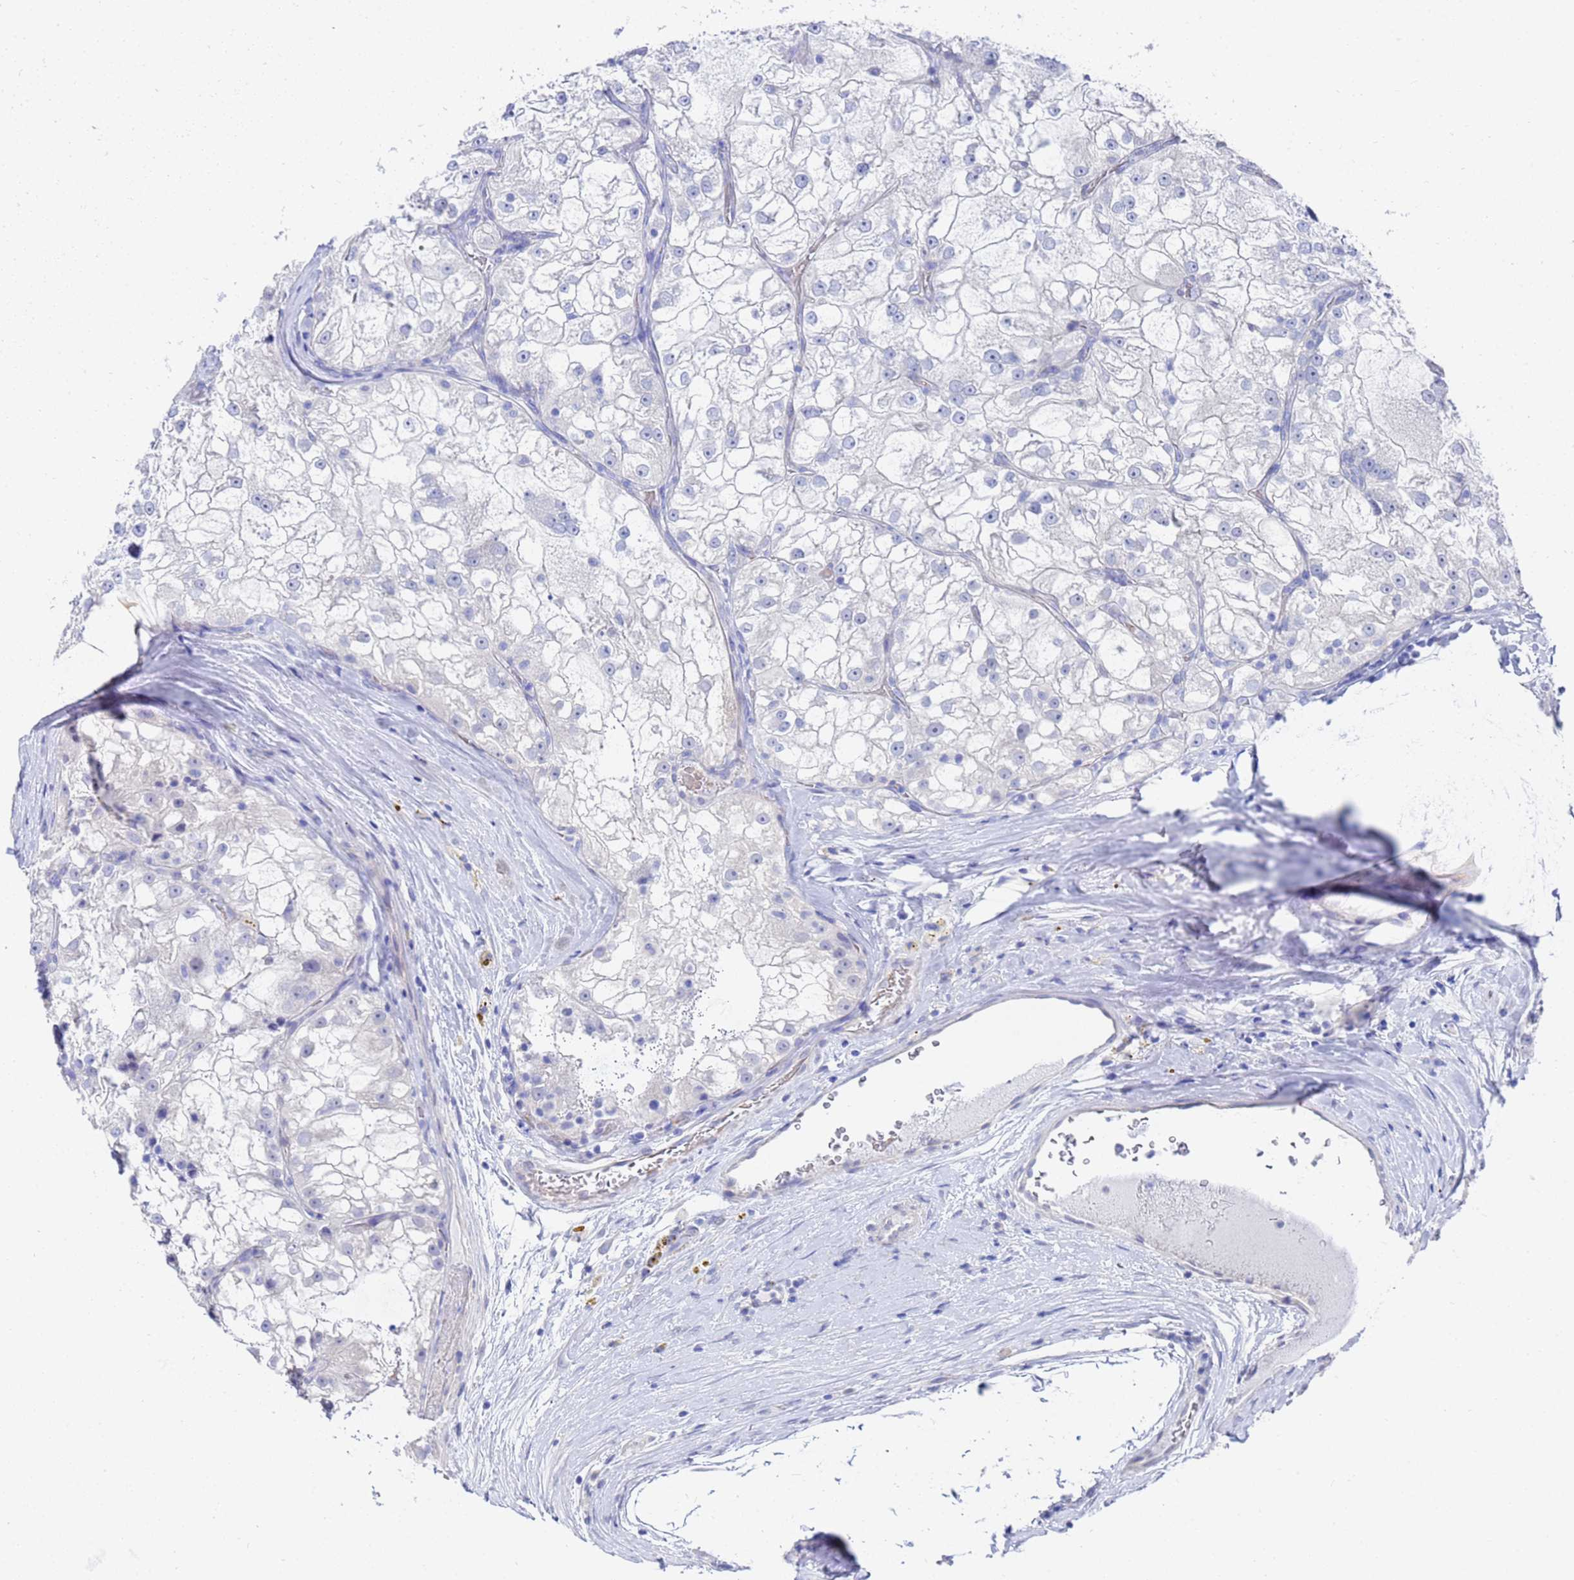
{"staining": {"intensity": "negative", "quantity": "none", "location": "none"}, "tissue": "renal cancer", "cell_type": "Tumor cells", "image_type": "cancer", "snomed": [{"axis": "morphology", "description": "Adenocarcinoma, NOS"}, {"axis": "topography", "description": "Kidney"}], "caption": "Tumor cells show no significant protein positivity in renal cancer (adenocarcinoma).", "gene": "ZNF26", "patient": {"sex": "female", "age": 72}}